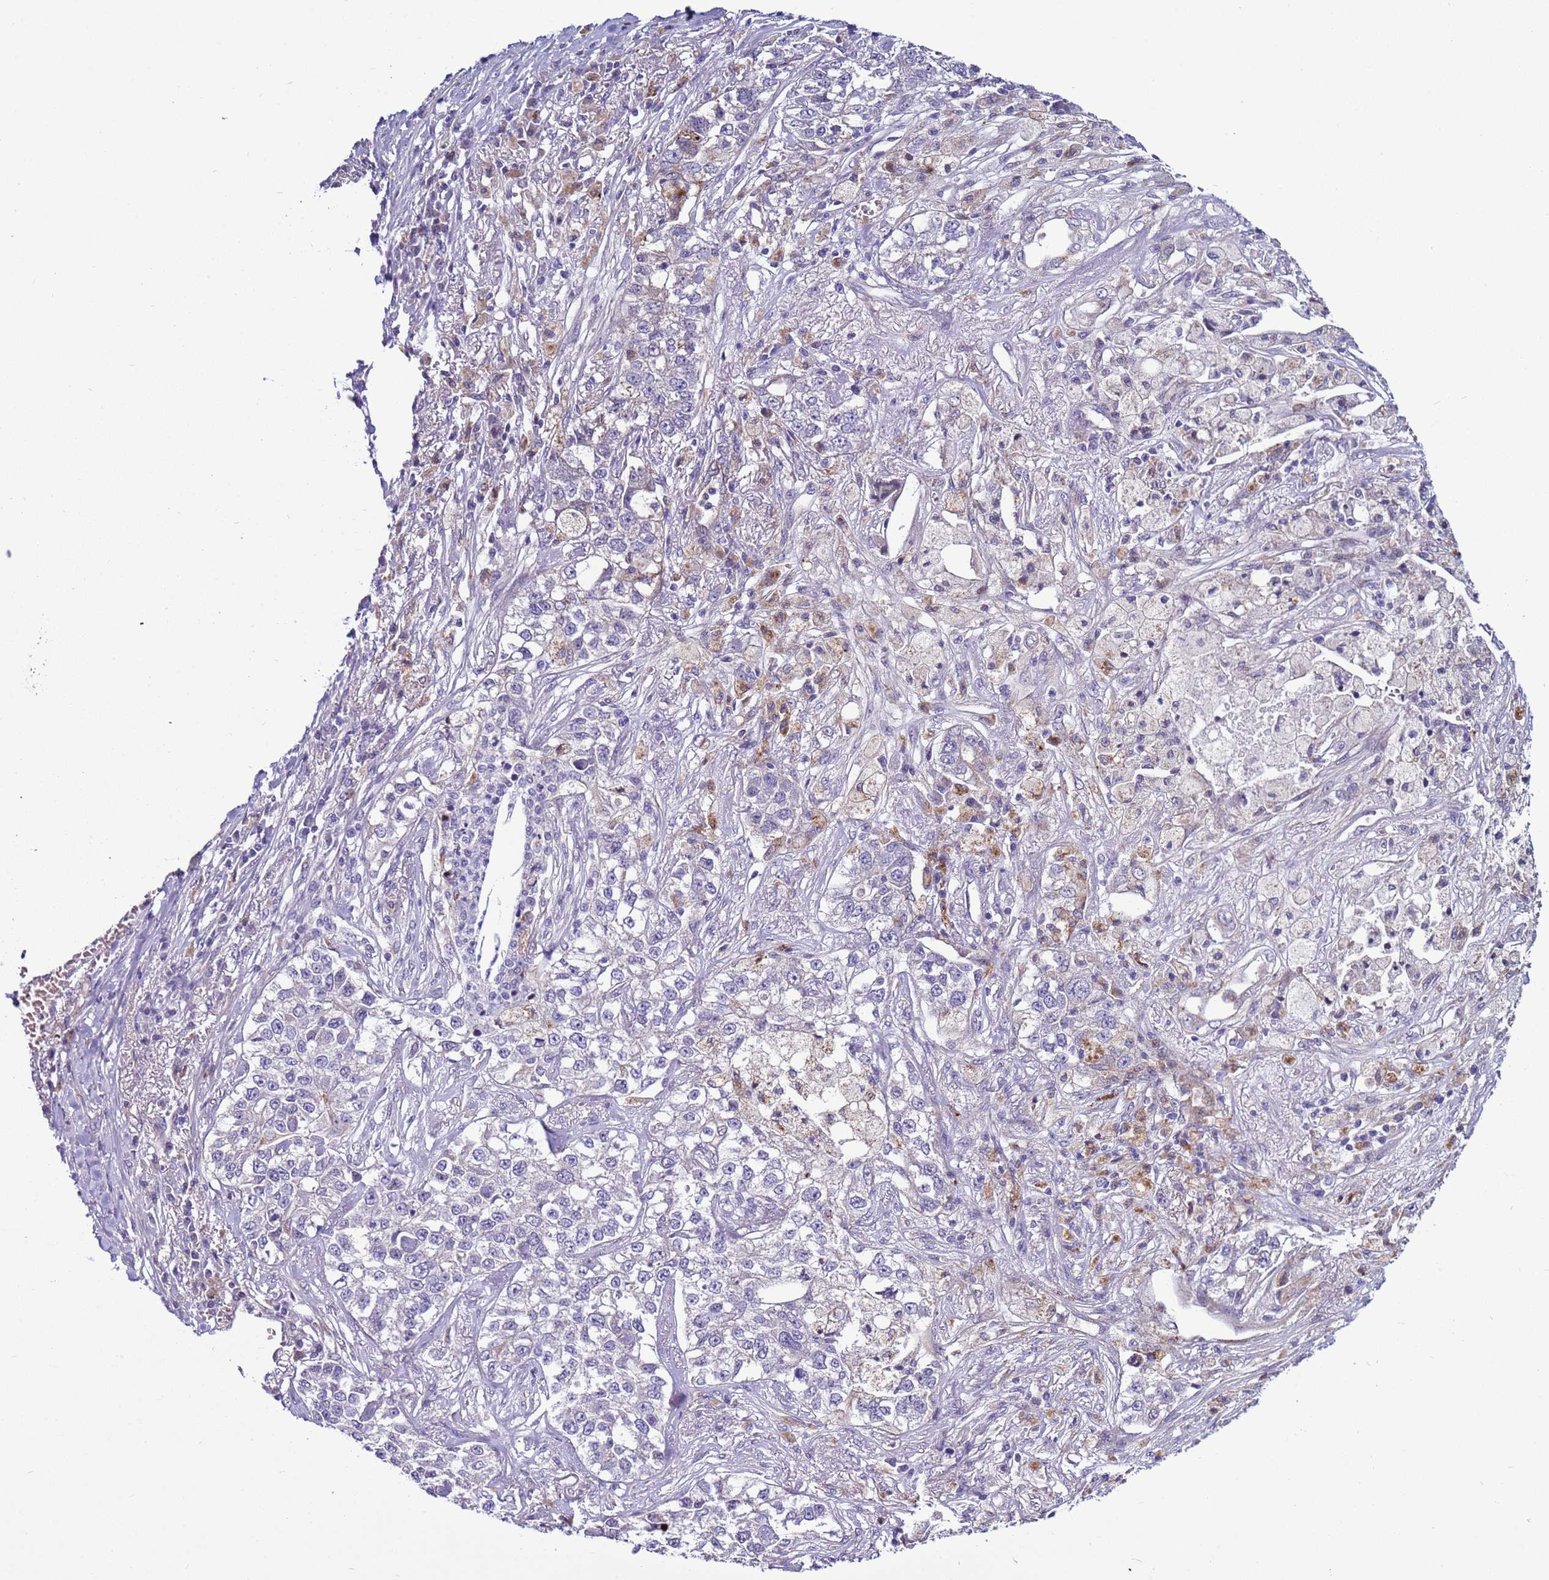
{"staining": {"intensity": "negative", "quantity": "none", "location": "none"}, "tissue": "lung cancer", "cell_type": "Tumor cells", "image_type": "cancer", "snomed": [{"axis": "morphology", "description": "Adenocarcinoma, NOS"}, {"axis": "topography", "description": "Lung"}], "caption": "Tumor cells show no significant positivity in lung cancer.", "gene": "NAT2", "patient": {"sex": "male", "age": 49}}